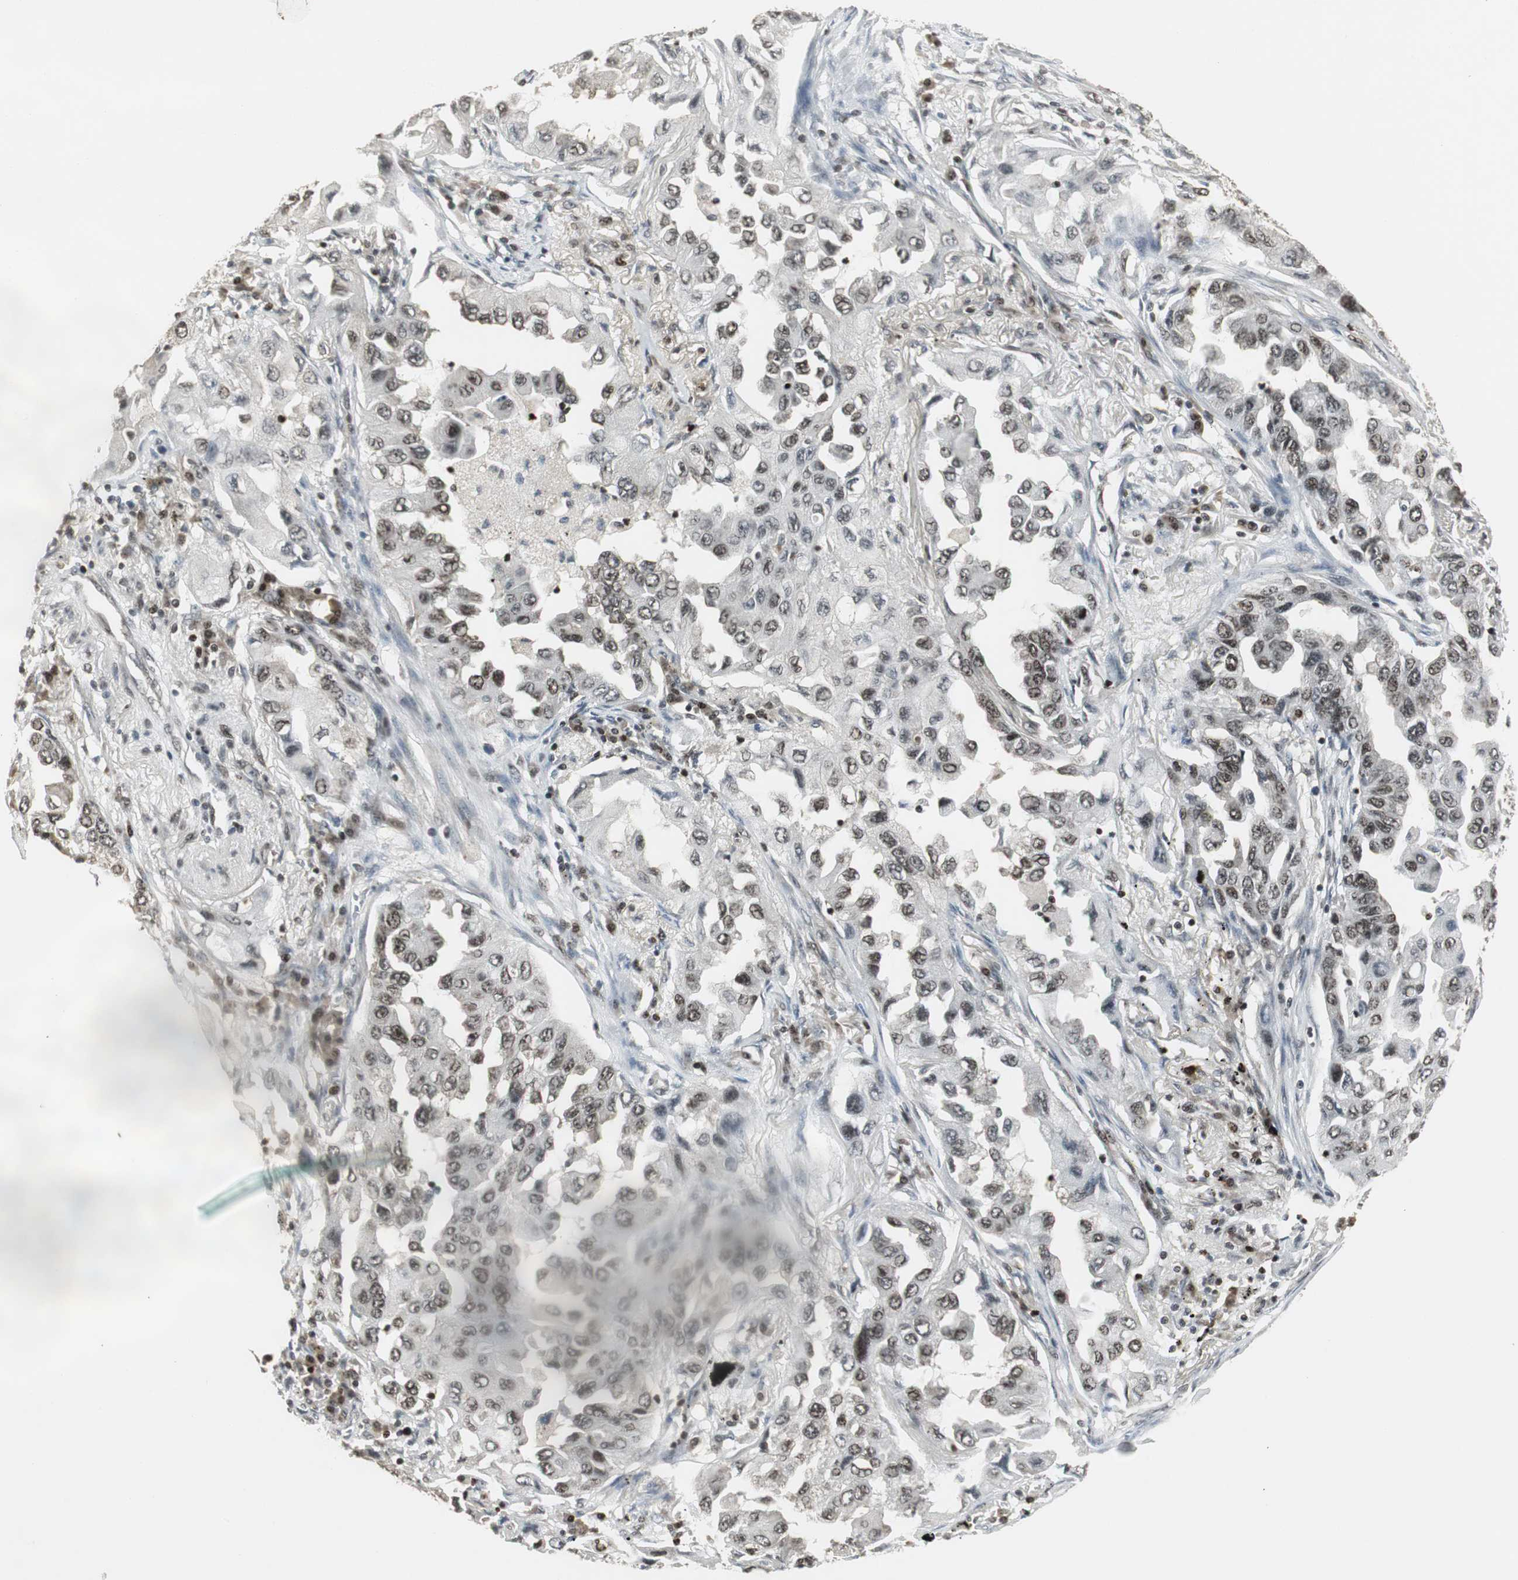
{"staining": {"intensity": "moderate", "quantity": ">75%", "location": "nuclear"}, "tissue": "lung cancer", "cell_type": "Tumor cells", "image_type": "cancer", "snomed": [{"axis": "morphology", "description": "Adenocarcinoma, NOS"}, {"axis": "topography", "description": "Lung"}], "caption": "This micrograph reveals immunohistochemistry (IHC) staining of human lung cancer (adenocarcinoma), with medium moderate nuclear staining in approximately >75% of tumor cells.", "gene": "MPG", "patient": {"sex": "female", "age": 65}}